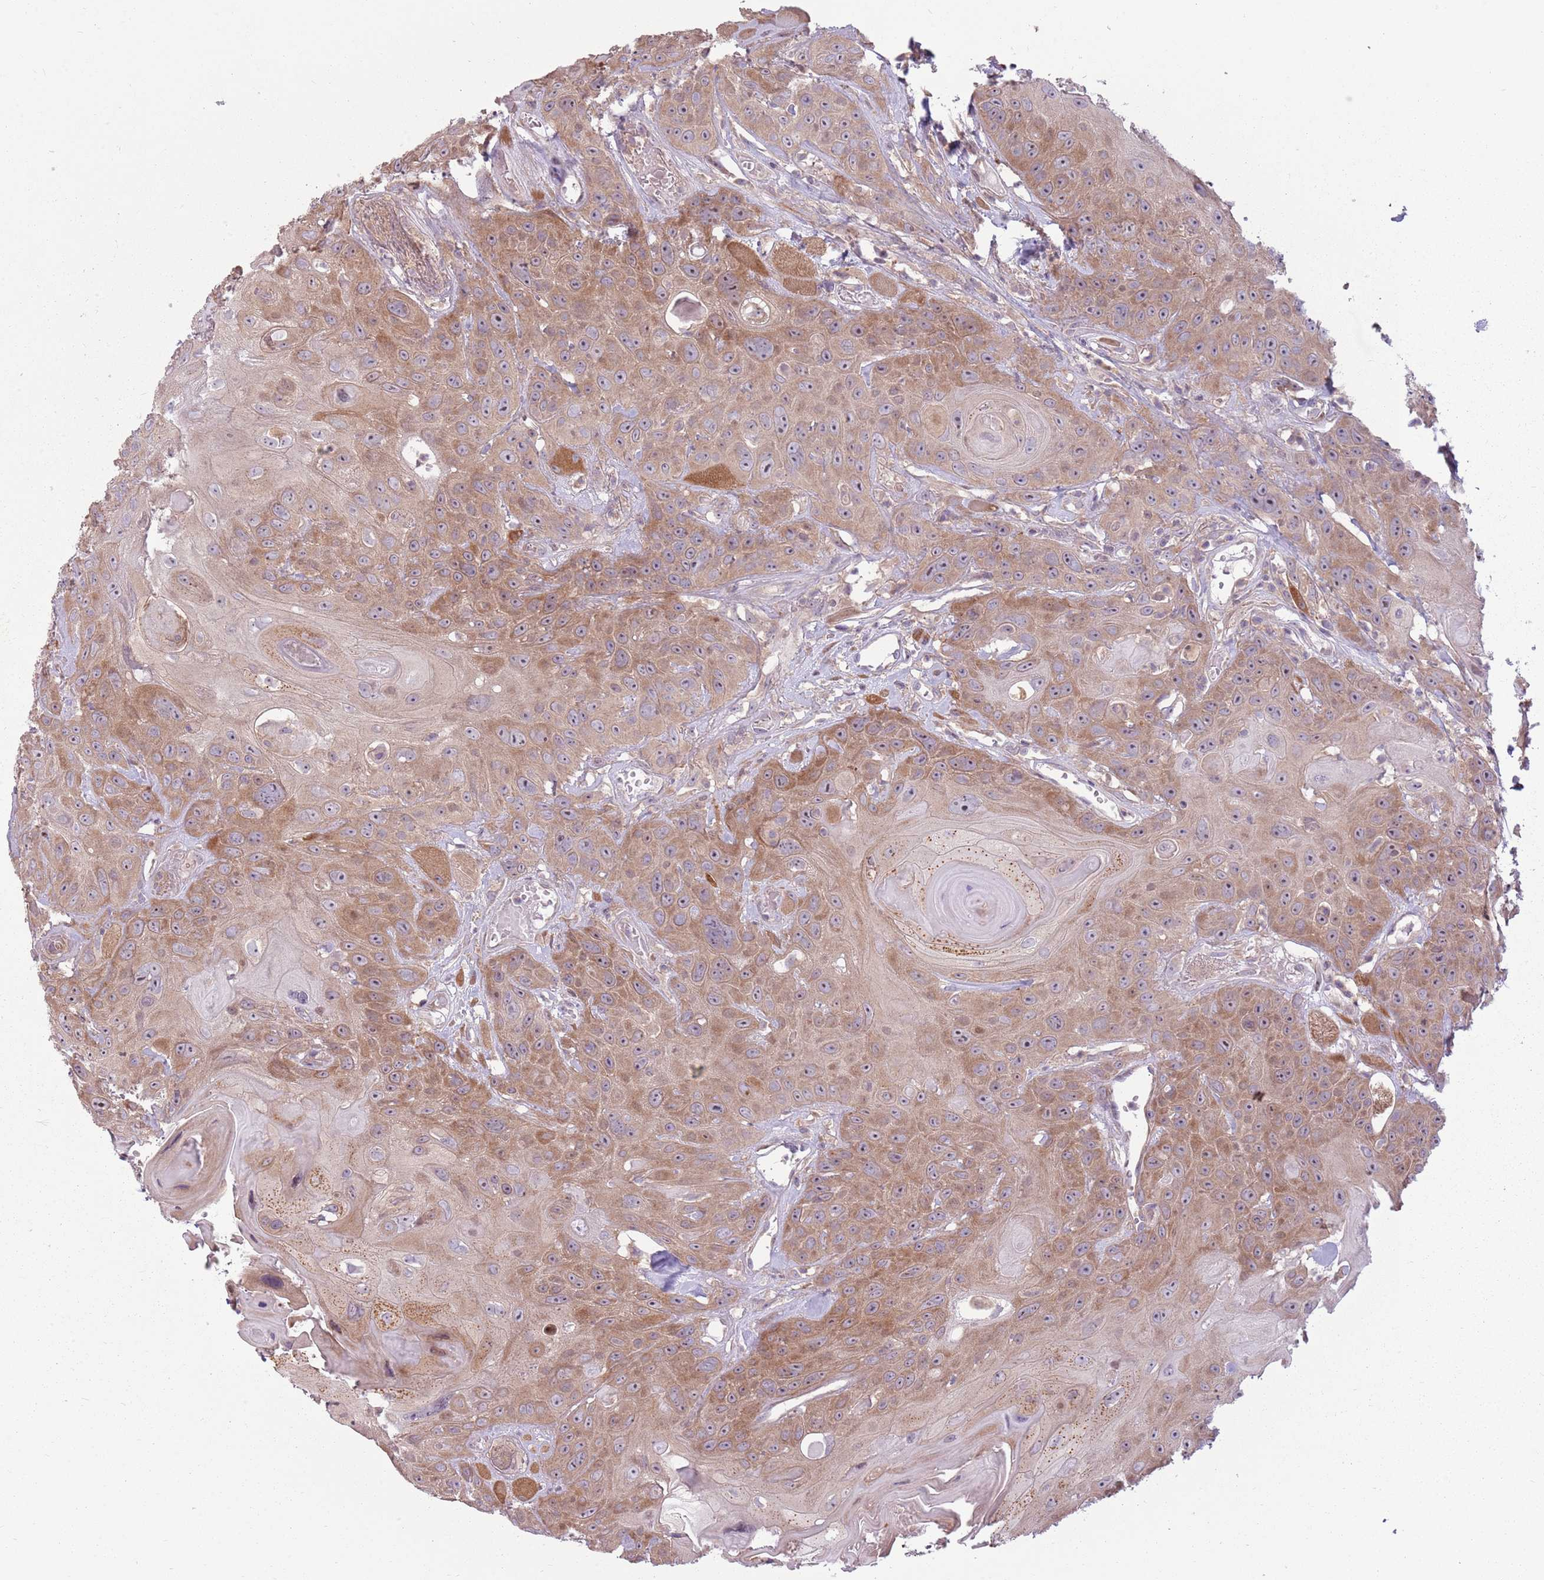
{"staining": {"intensity": "moderate", "quantity": ">75%", "location": "cytoplasmic/membranous,nuclear"}, "tissue": "head and neck cancer", "cell_type": "Tumor cells", "image_type": "cancer", "snomed": [{"axis": "morphology", "description": "Squamous cell carcinoma, NOS"}, {"axis": "topography", "description": "Head-Neck"}], "caption": "Head and neck cancer (squamous cell carcinoma) tissue exhibits moderate cytoplasmic/membranous and nuclear staining in approximately >75% of tumor cells, visualized by immunohistochemistry.", "gene": "RPL21", "patient": {"sex": "female", "age": 59}}